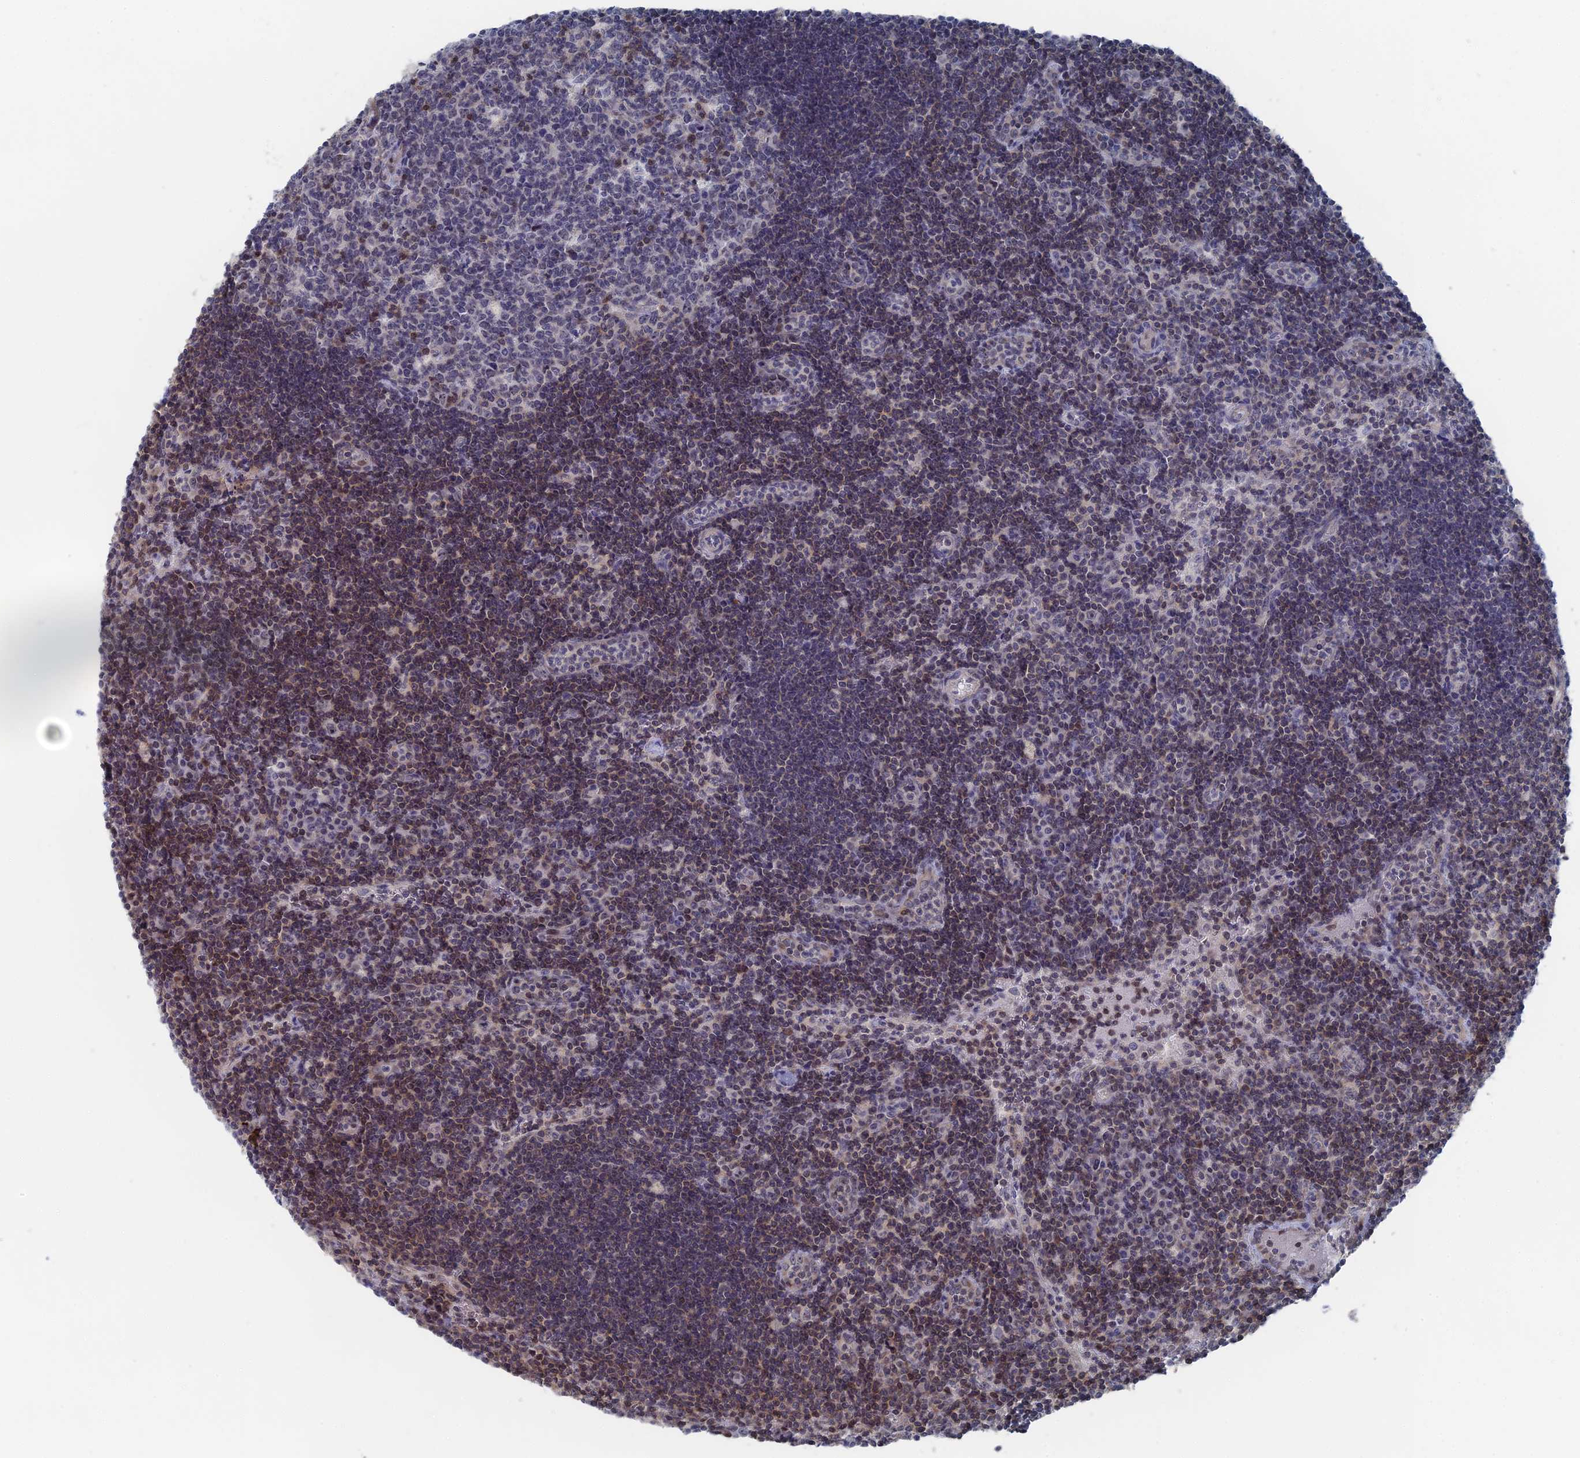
{"staining": {"intensity": "moderate", "quantity": "<25%", "location": "cytoplasmic/membranous,nuclear"}, "tissue": "lymph node", "cell_type": "Germinal center cells", "image_type": "normal", "snomed": [{"axis": "morphology", "description": "Normal tissue, NOS"}, {"axis": "topography", "description": "Lymph node"}], "caption": "The immunohistochemical stain shows moderate cytoplasmic/membranous,nuclear staining in germinal center cells of benign lymph node.", "gene": "IL7", "patient": {"sex": "female", "age": 32}}